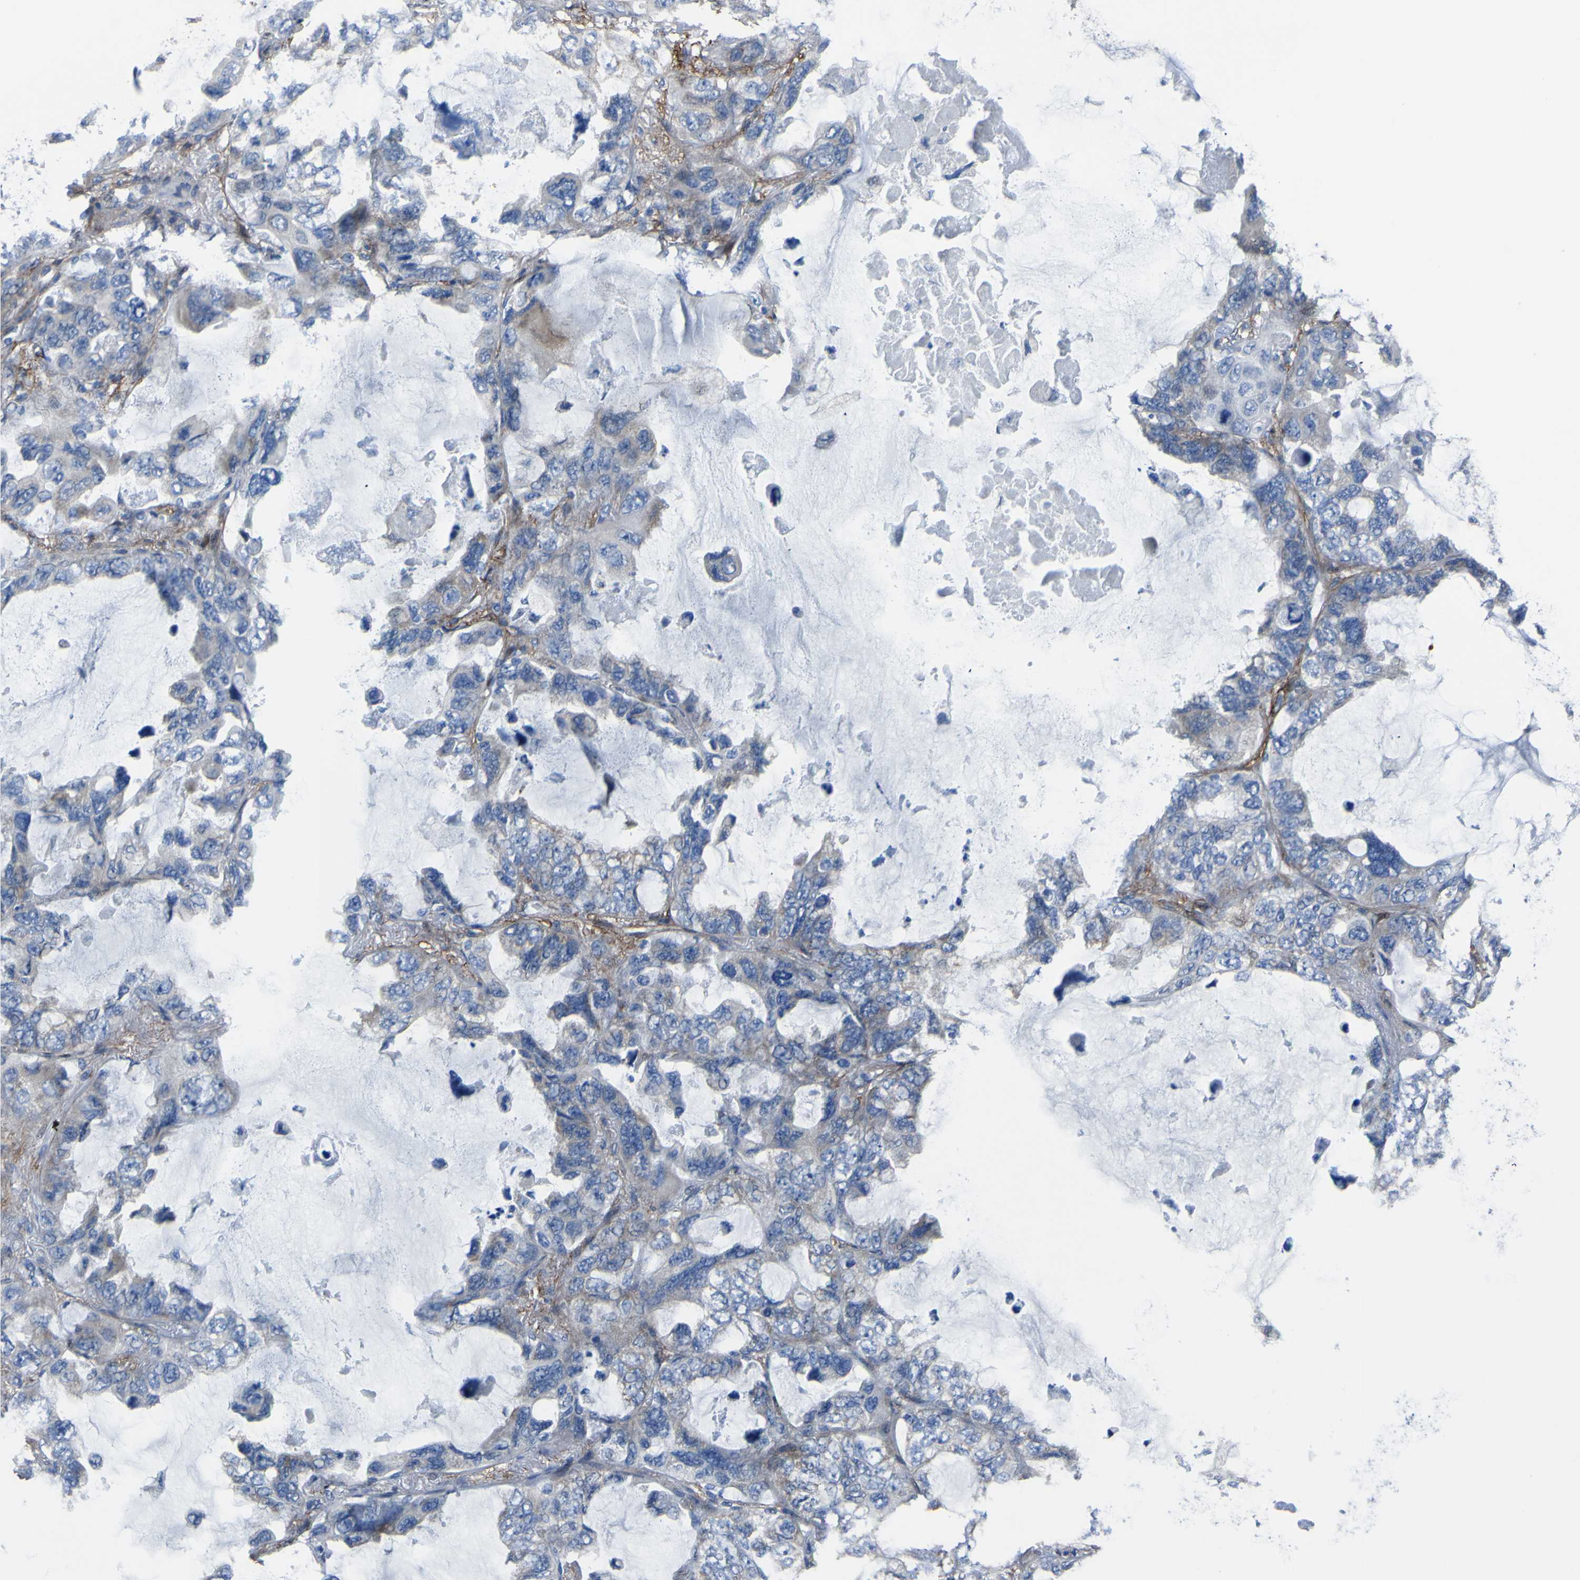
{"staining": {"intensity": "moderate", "quantity": "<25%", "location": "cytoplasmic/membranous"}, "tissue": "lung cancer", "cell_type": "Tumor cells", "image_type": "cancer", "snomed": [{"axis": "morphology", "description": "Squamous cell carcinoma, NOS"}, {"axis": "topography", "description": "Lung"}], "caption": "The immunohistochemical stain labels moderate cytoplasmic/membranous staining in tumor cells of lung cancer tissue. (IHC, brightfield microscopy, high magnification).", "gene": "LRRN1", "patient": {"sex": "female", "age": 73}}